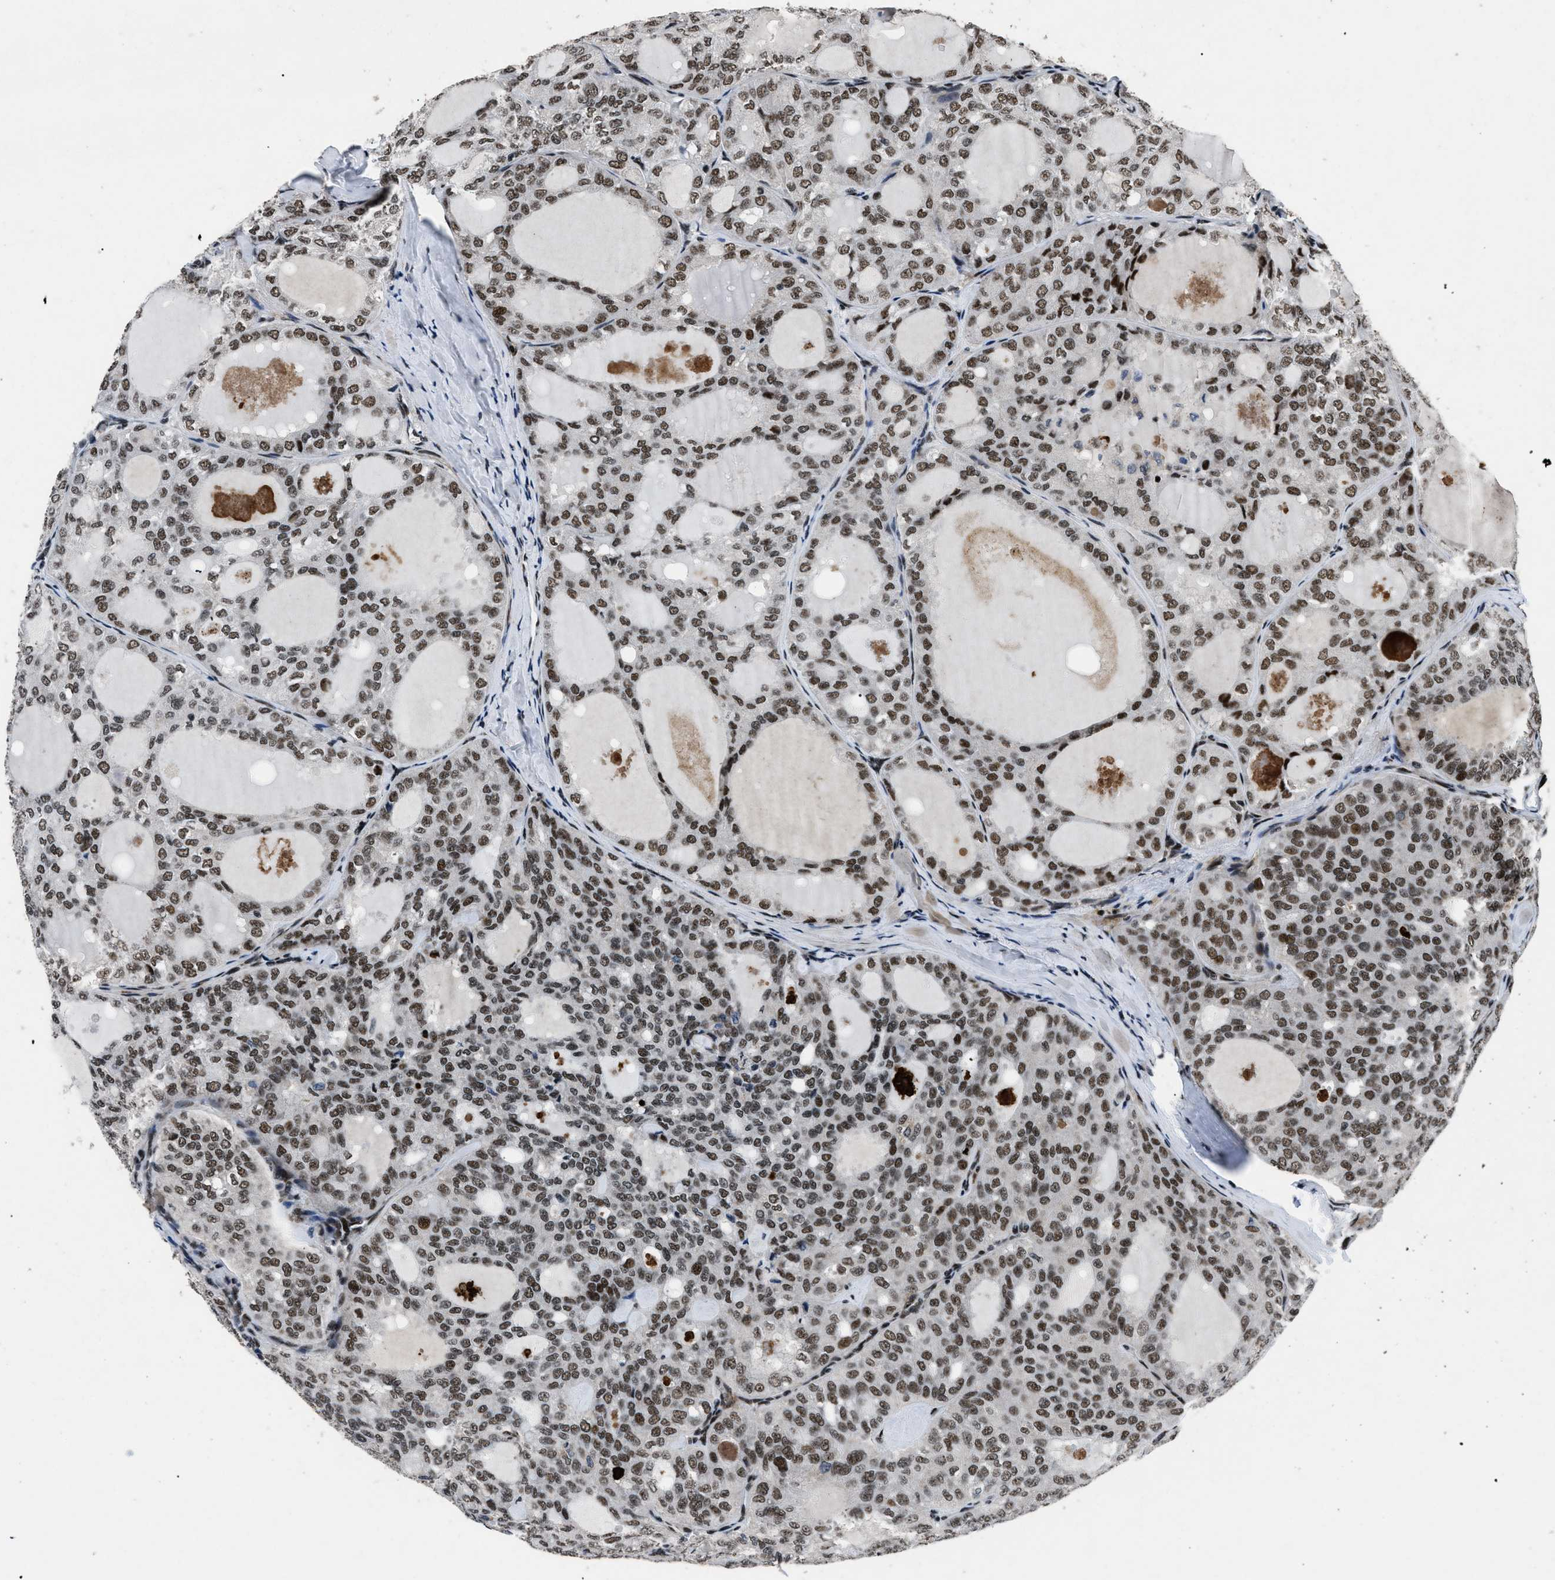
{"staining": {"intensity": "strong", "quantity": ">75%", "location": "nuclear"}, "tissue": "thyroid cancer", "cell_type": "Tumor cells", "image_type": "cancer", "snomed": [{"axis": "morphology", "description": "Follicular adenoma carcinoma, NOS"}, {"axis": "topography", "description": "Thyroid gland"}], "caption": "Human thyroid cancer (follicular adenoma carcinoma) stained with a protein marker reveals strong staining in tumor cells.", "gene": "SMARCB1", "patient": {"sex": "male", "age": 75}}